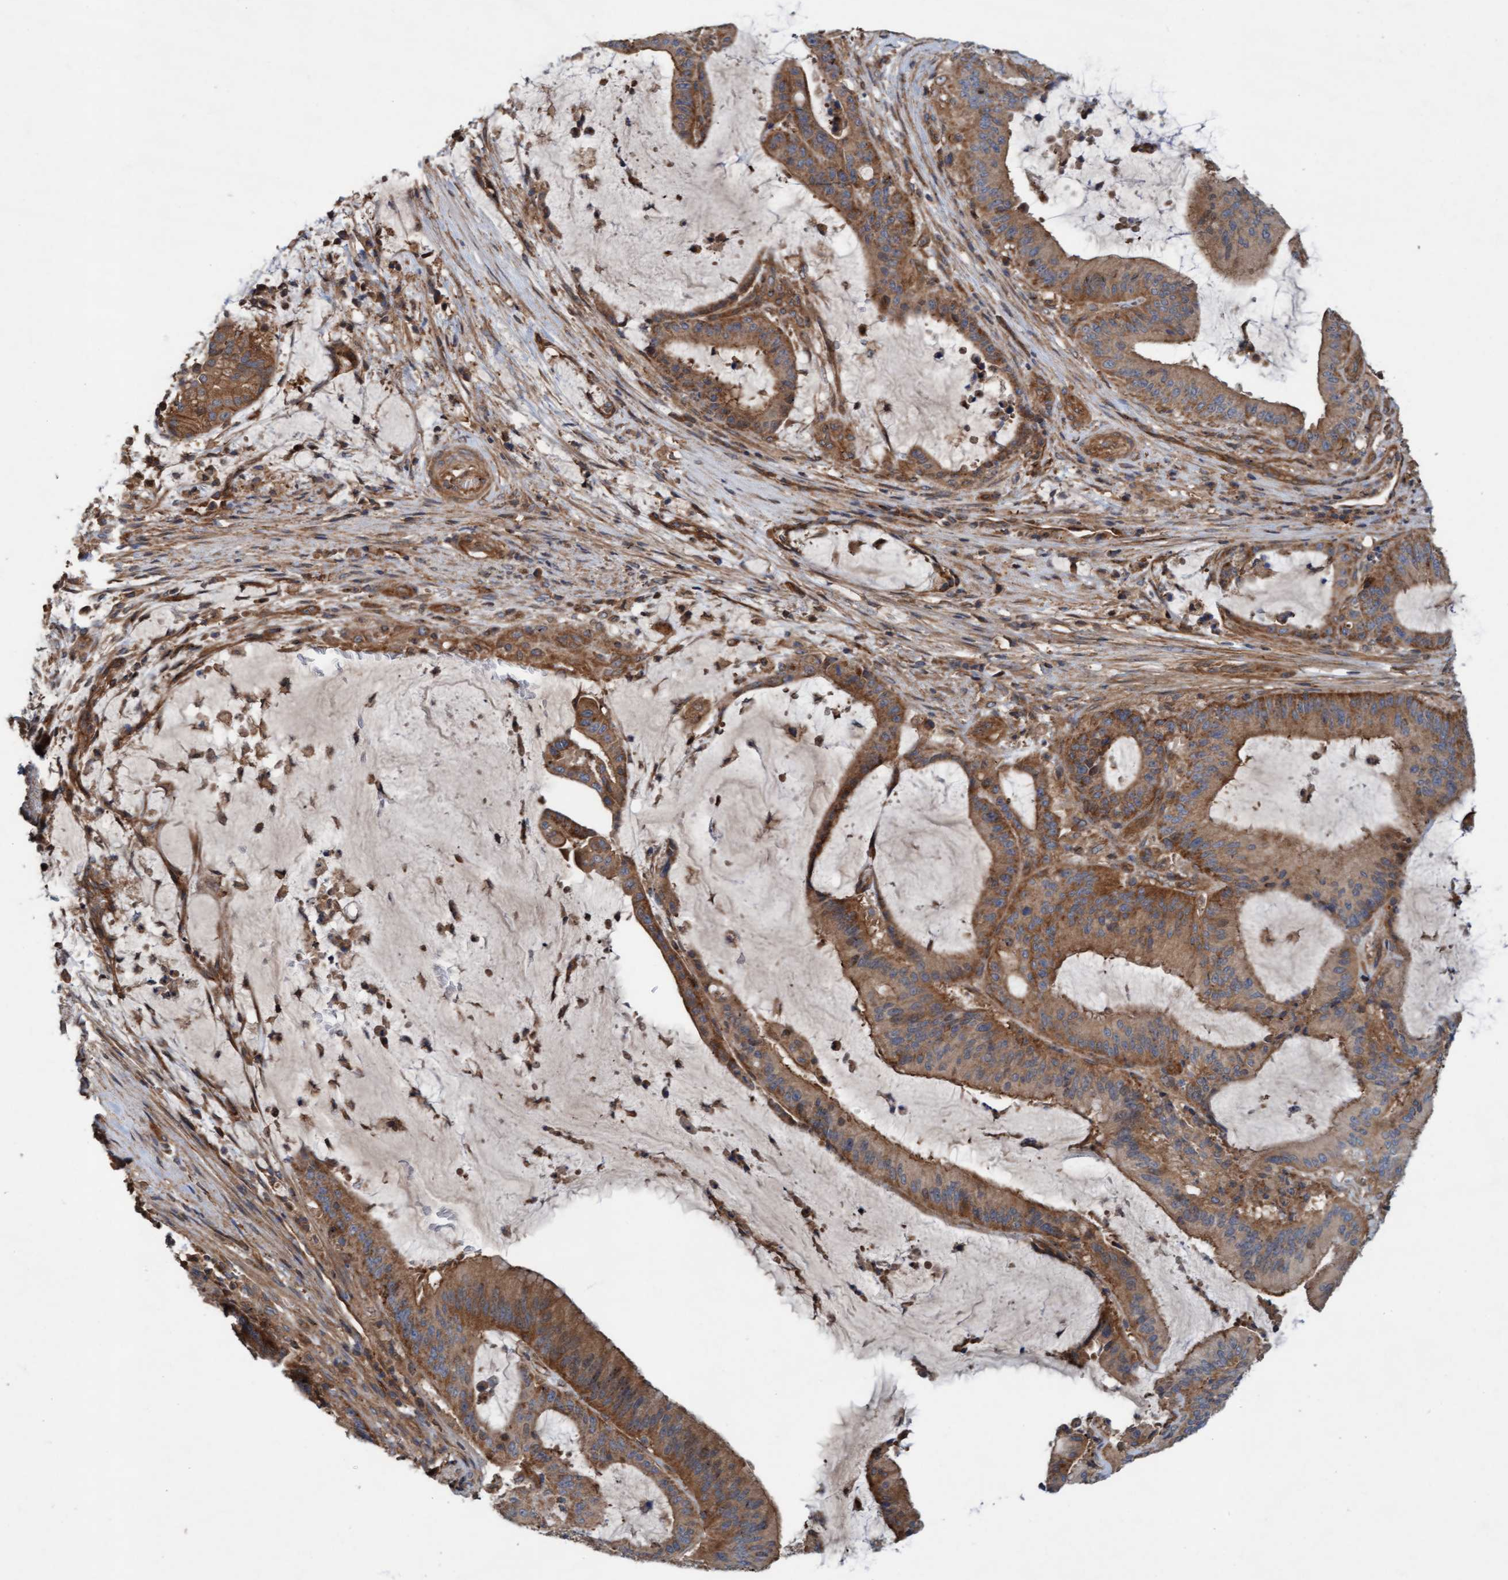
{"staining": {"intensity": "moderate", "quantity": ">75%", "location": "cytoplasmic/membranous"}, "tissue": "liver cancer", "cell_type": "Tumor cells", "image_type": "cancer", "snomed": [{"axis": "morphology", "description": "Normal tissue, NOS"}, {"axis": "morphology", "description": "Cholangiocarcinoma"}, {"axis": "topography", "description": "Liver"}, {"axis": "topography", "description": "Peripheral nerve tissue"}], "caption": "The immunohistochemical stain highlights moderate cytoplasmic/membranous positivity in tumor cells of liver cholangiocarcinoma tissue.", "gene": "ERAL1", "patient": {"sex": "female", "age": 73}}